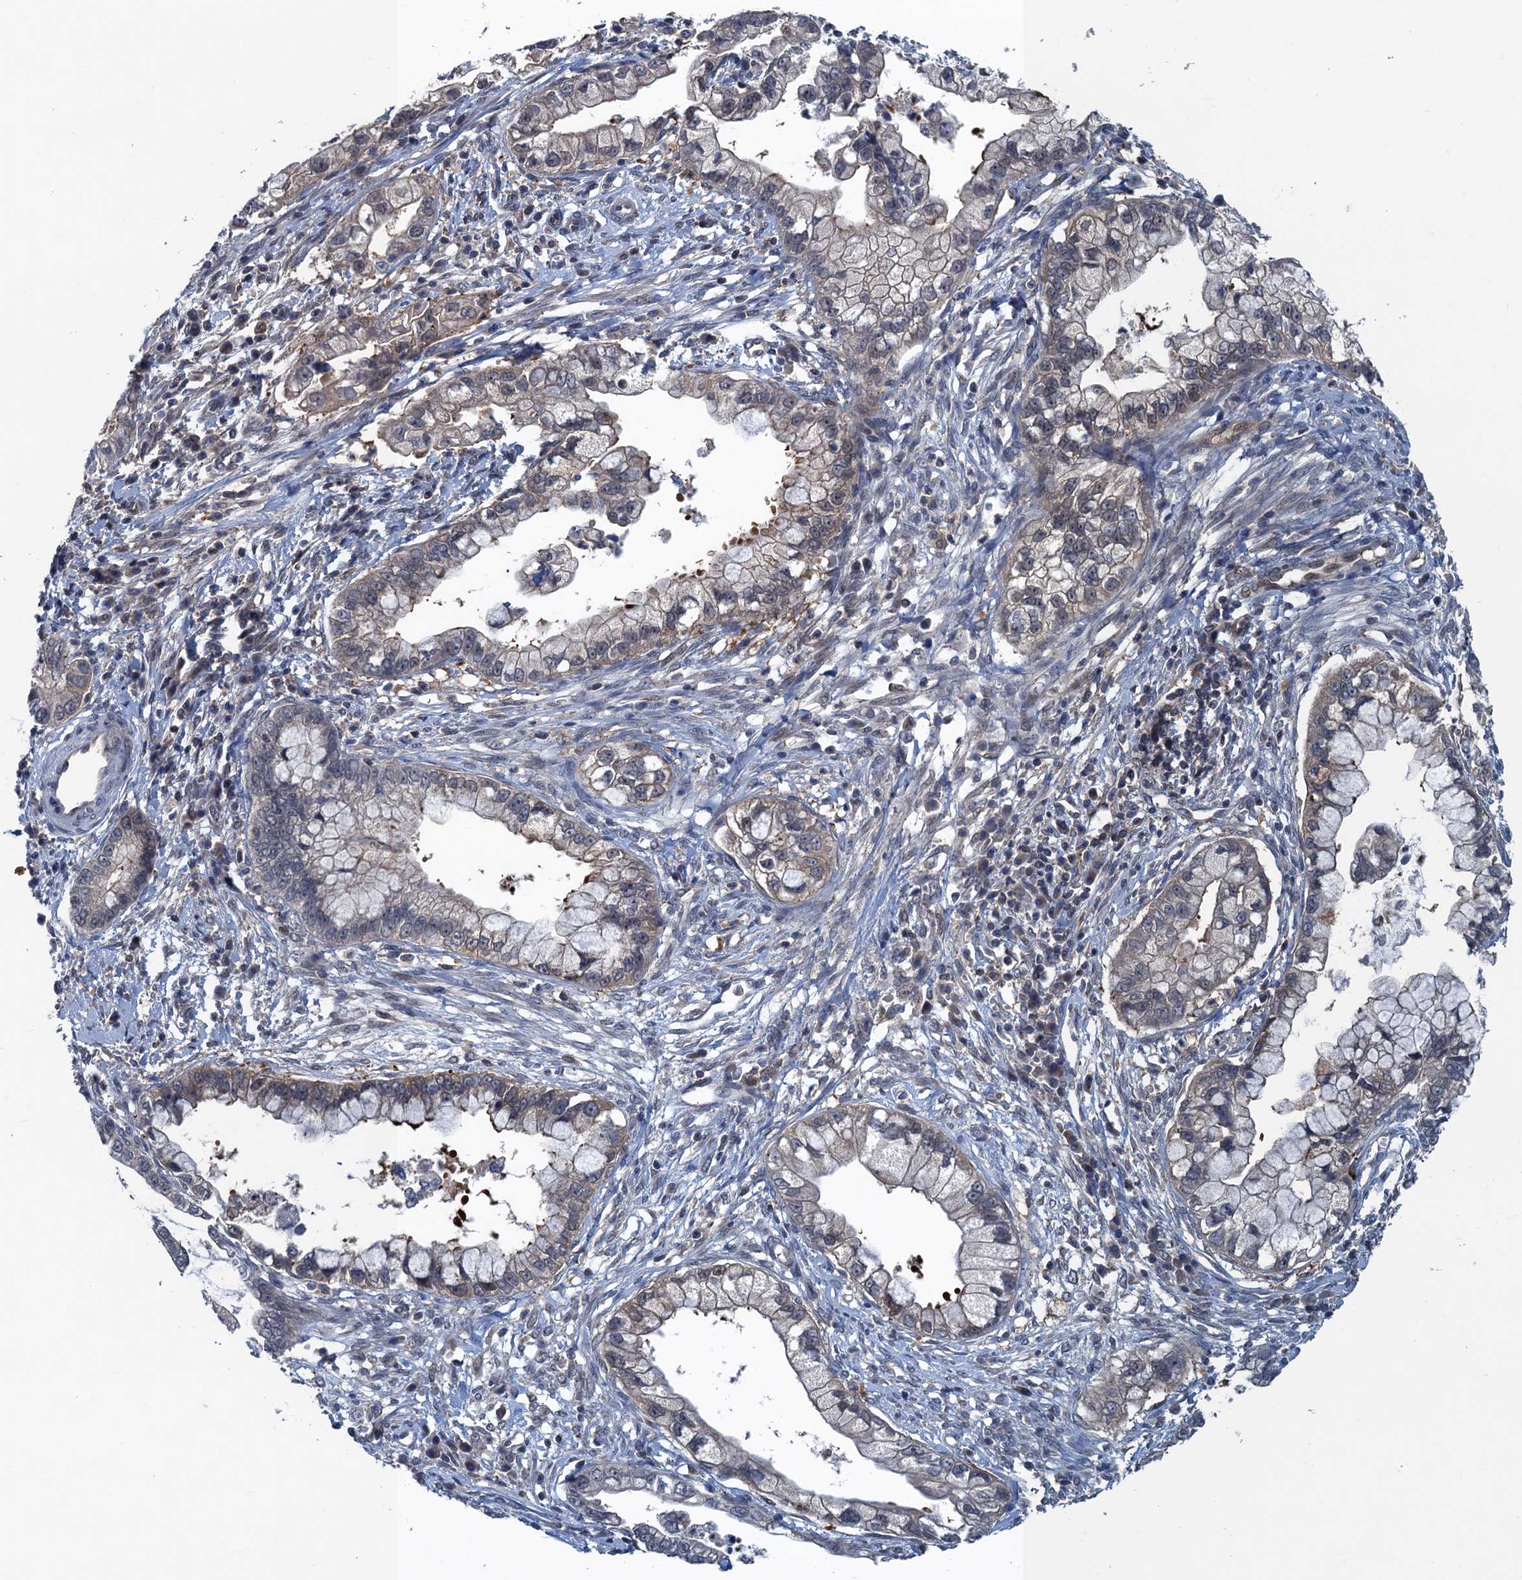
{"staining": {"intensity": "negative", "quantity": "none", "location": "none"}, "tissue": "cervical cancer", "cell_type": "Tumor cells", "image_type": "cancer", "snomed": [{"axis": "morphology", "description": "Adenocarcinoma, NOS"}, {"axis": "topography", "description": "Cervix"}], "caption": "High power microscopy histopathology image of an immunohistochemistry (IHC) photomicrograph of cervical cancer, revealing no significant staining in tumor cells.", "gene": "RNF165", "patient": {"sex": "female", "age": 44}}